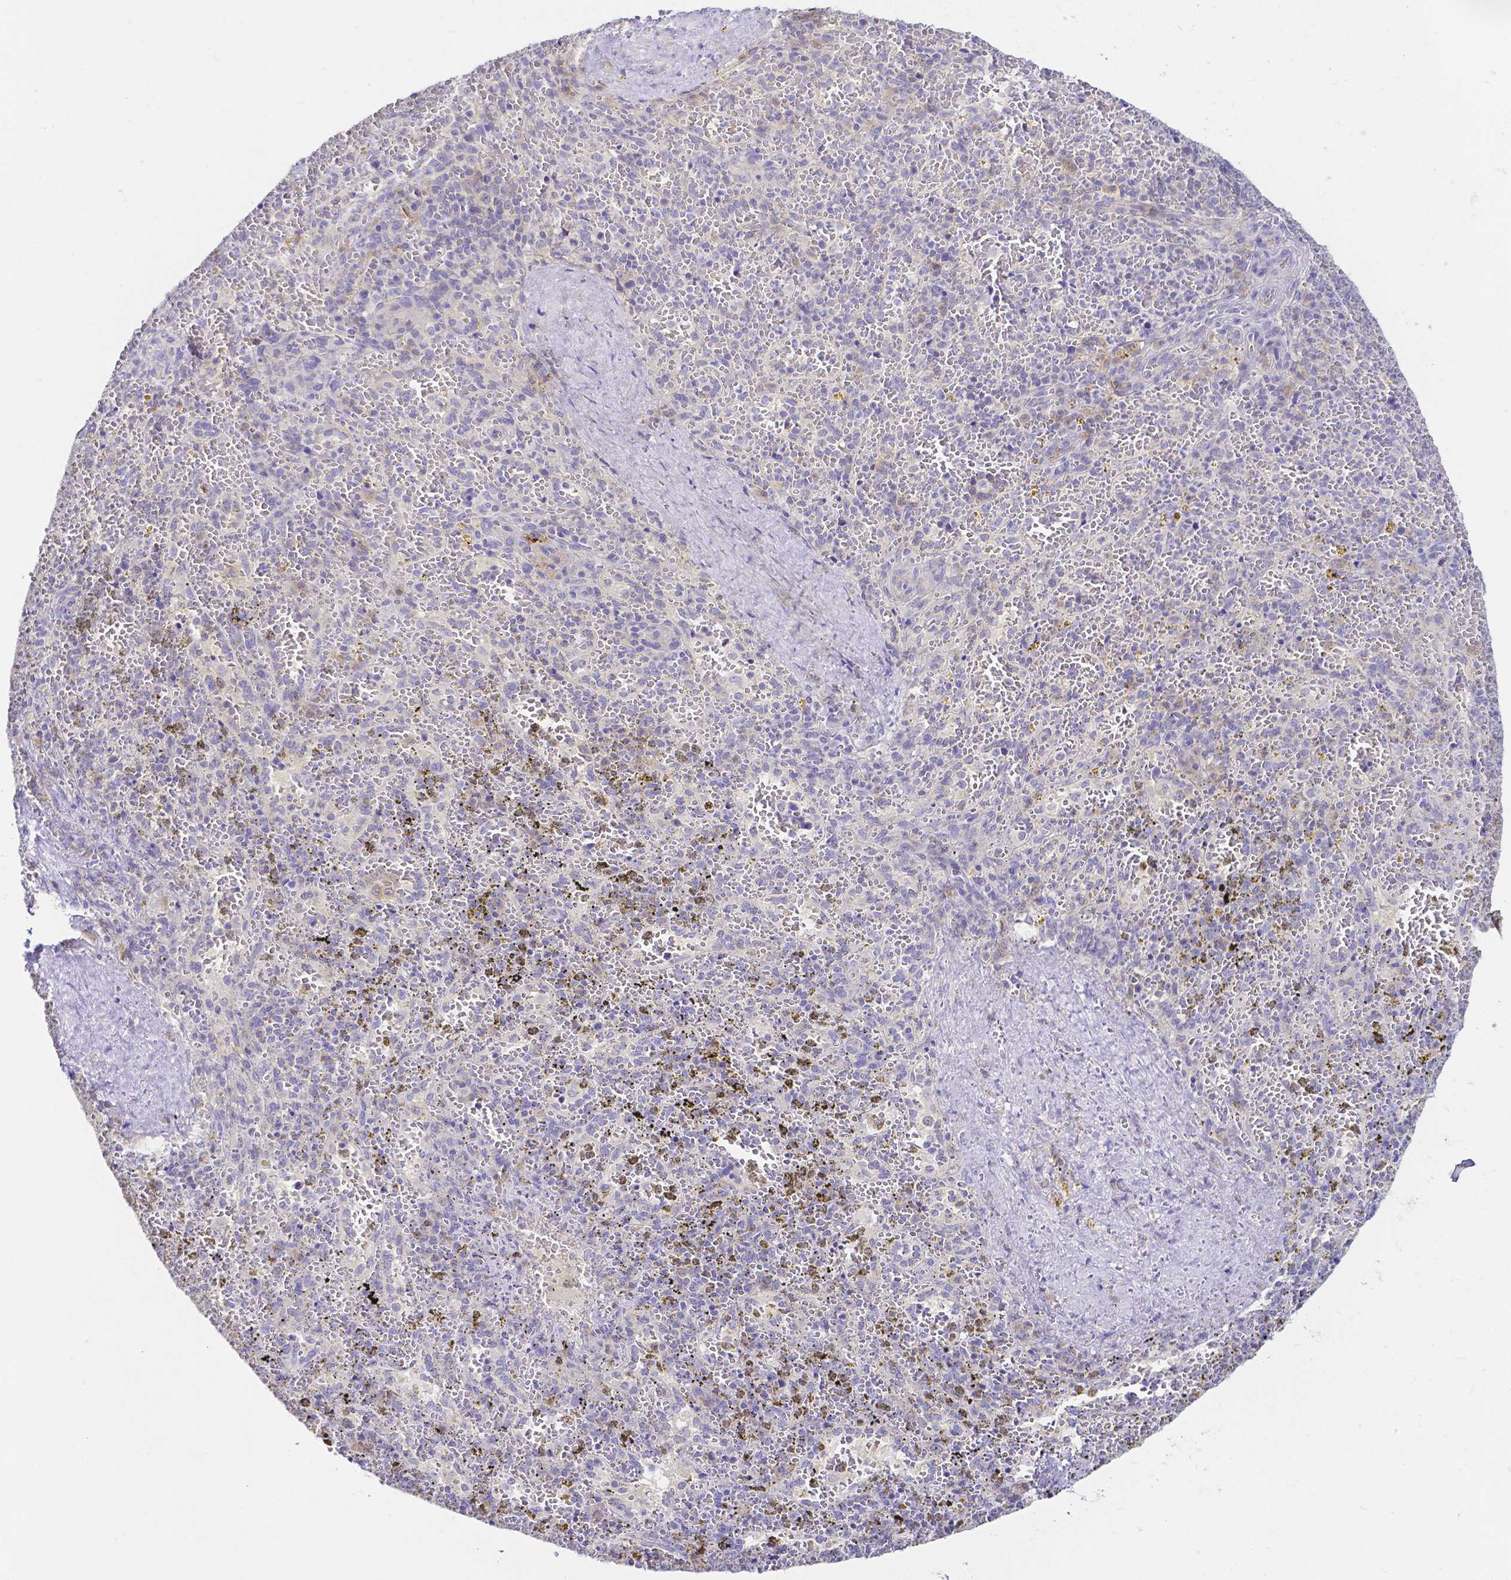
{"staining": {"intensity": "negative", "quantity": "none", "location": "none"}, "tissue": "spleen", "cell_type": "Cells in red pulp", "image_type": "normal", "snomed": [{"axis": "morphology", "description": "Normal tissue, NOS"}, {"axis": "topography", "description": "Spleen"}], "caption": "Immunohistochemistry of unremarkable spleen demonstrates no staining in cells in red pulp.", "gene": "PKP3", "patient": {"sex": "female", "age": 50}}